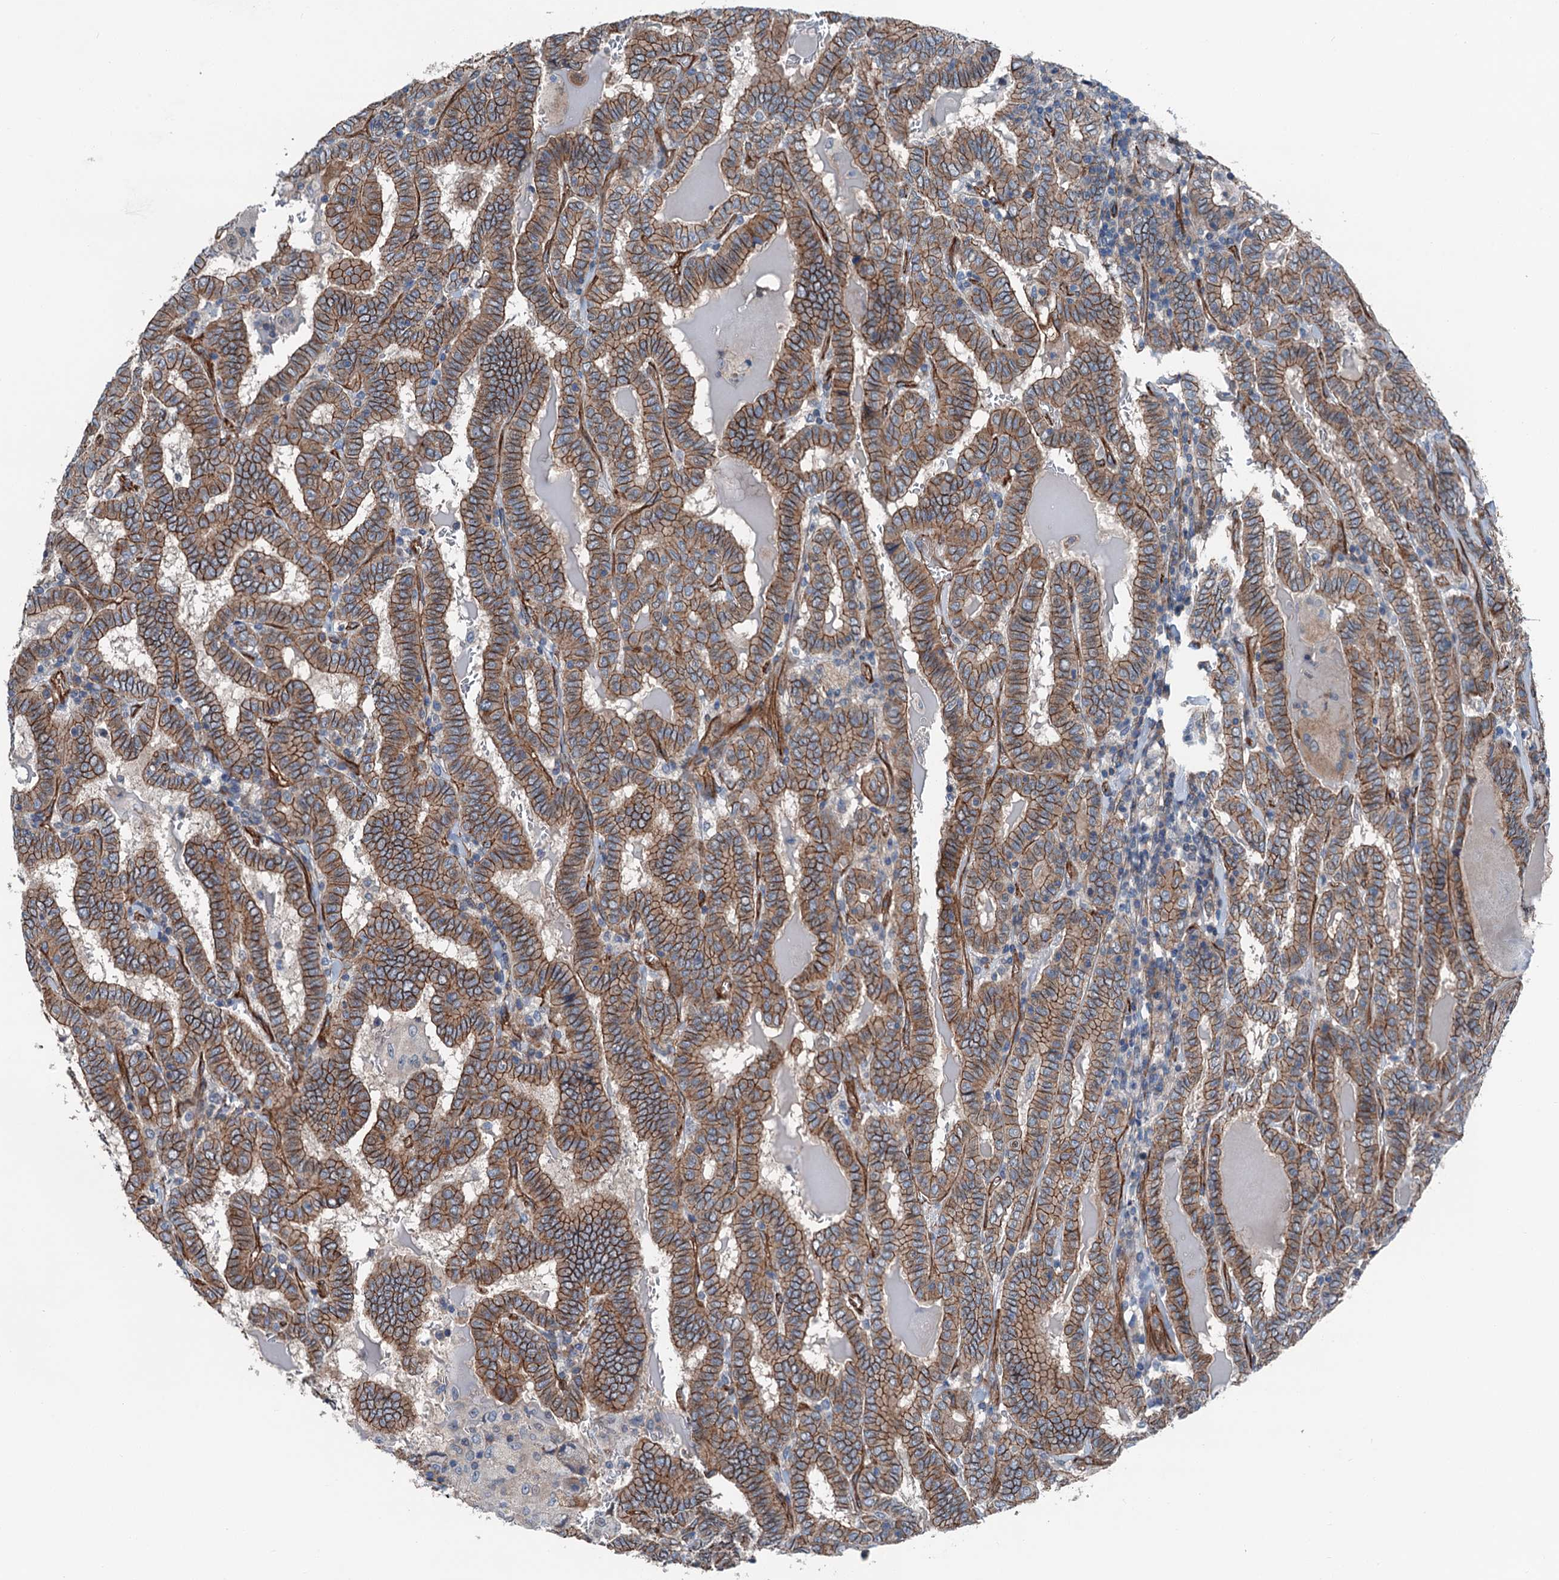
{"staining": {"intensity": "strong", "quantity": ">75%", "location": "cytoplasmic/membranous"}, "tissue": "thyroid cancer", "cell_type": "Tumor cells", "image_type": "cancer", "snomed": [{"axis": "morphology", "description": "Papillary adenocarcinoma, NOS"}, {"axis": "topography", "description": "Thyroid gland"}], "caption": "Brown immunohistochemical staining in thyroid papillary adenocarcinoma shows strong cytoplasmic/membranous staining in approximately >75% of tumor cells.", "gene": "NMRAL1", "patient": {"sex": "female", "age": 72}}